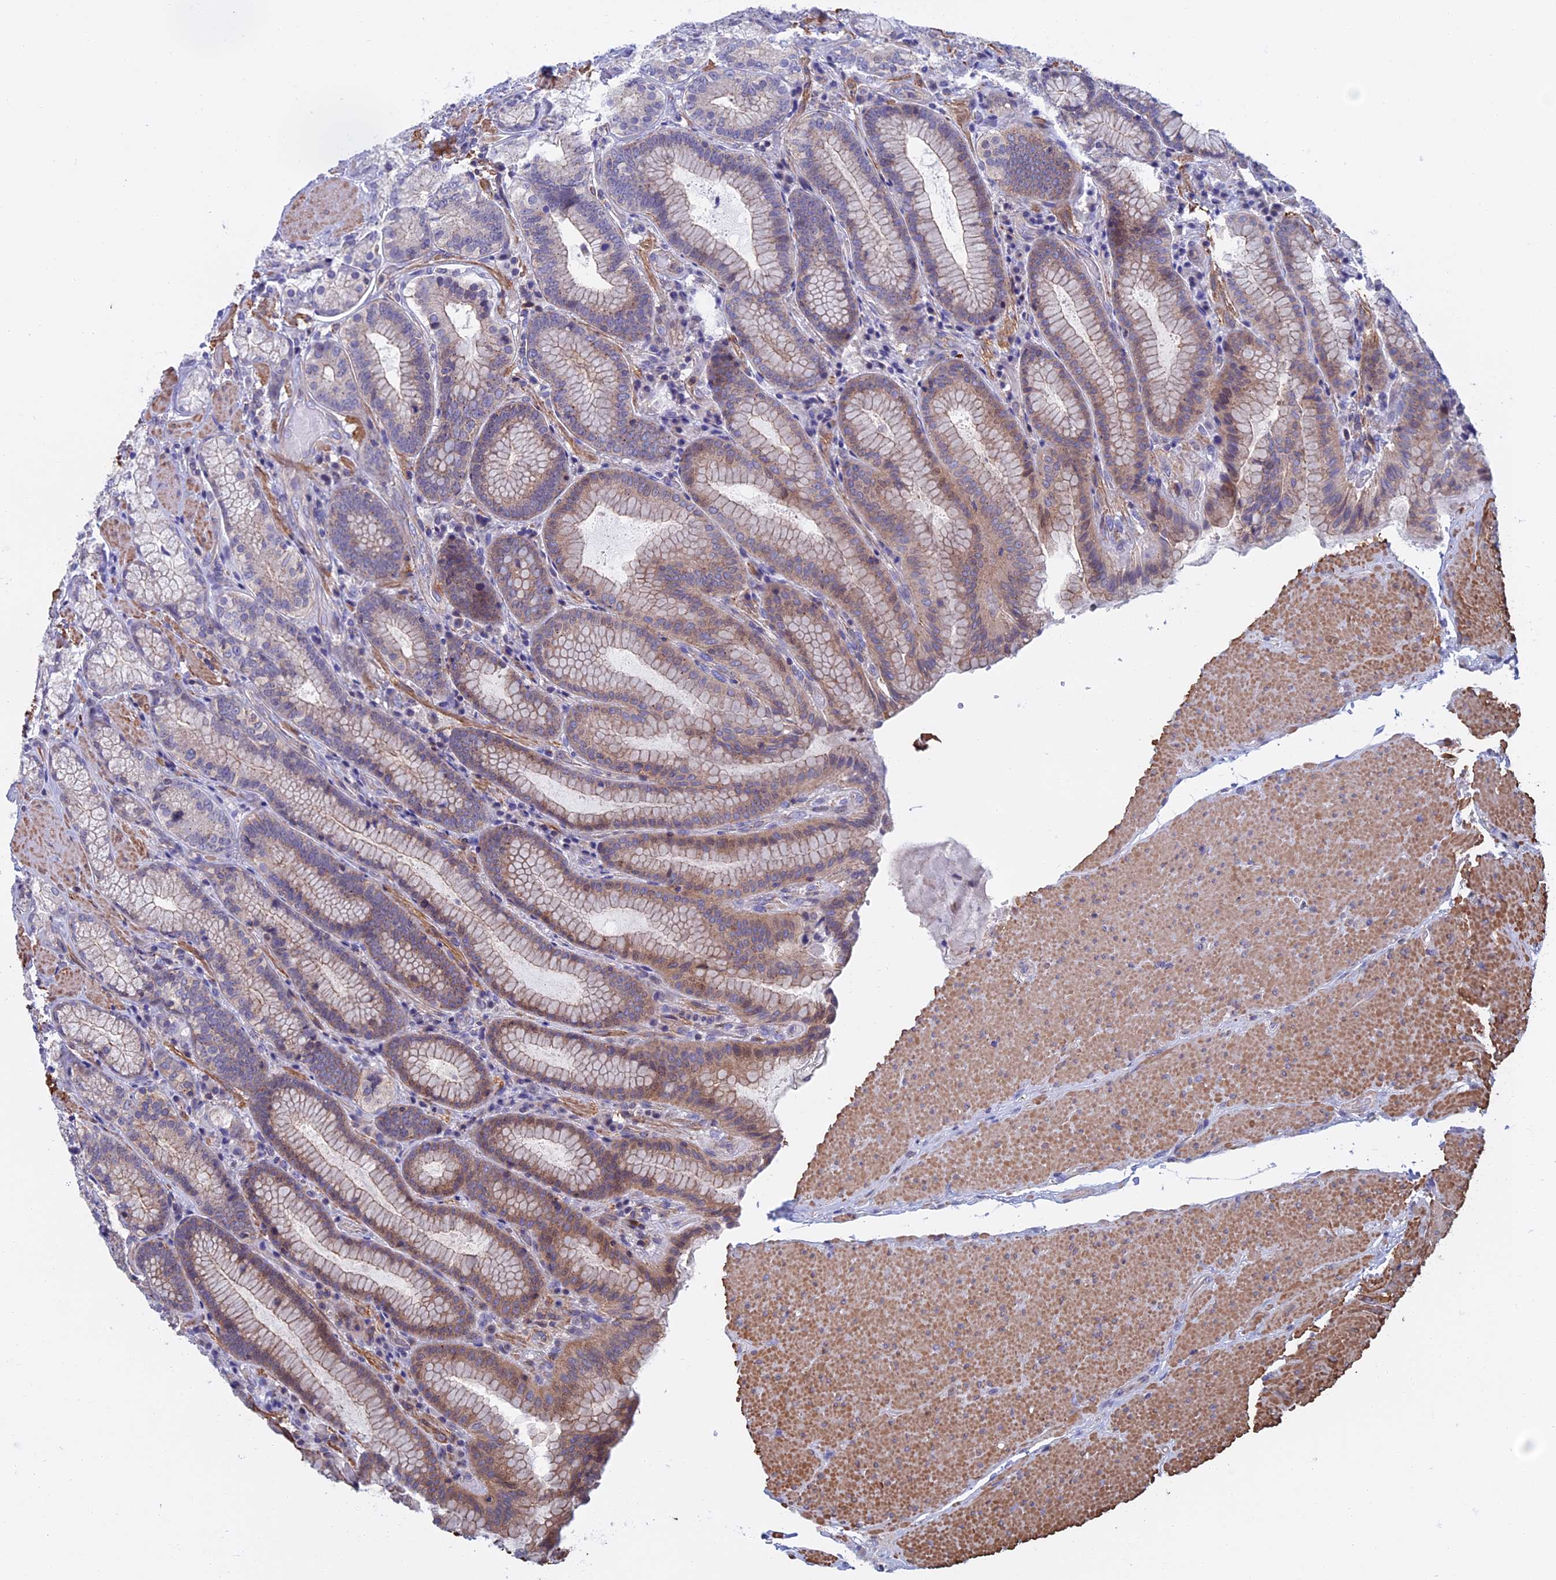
{"staining": {"intensity": "weak", "quantity": "25%-75%", "location": "cytoplasmic/membranous"}, "tissue": "stomach", "cell_type": "Glandular cells", "image_type": "normal", "snomed": [{"axis": "morphology", "description": "Normal tissue, NOS"}, {"axis": "topography", "description": "Stomach, upper"}, {"axis": "topography", "description": "Stomach, lower"}], "caption": "The image reveals staining of unremarkable stomach, revealing weak cytoplasmic/membranous protein positivity (brown color) within glandular cells.", "gene": "LYPD5", "patient": {"sex": "female", "age": 76}}